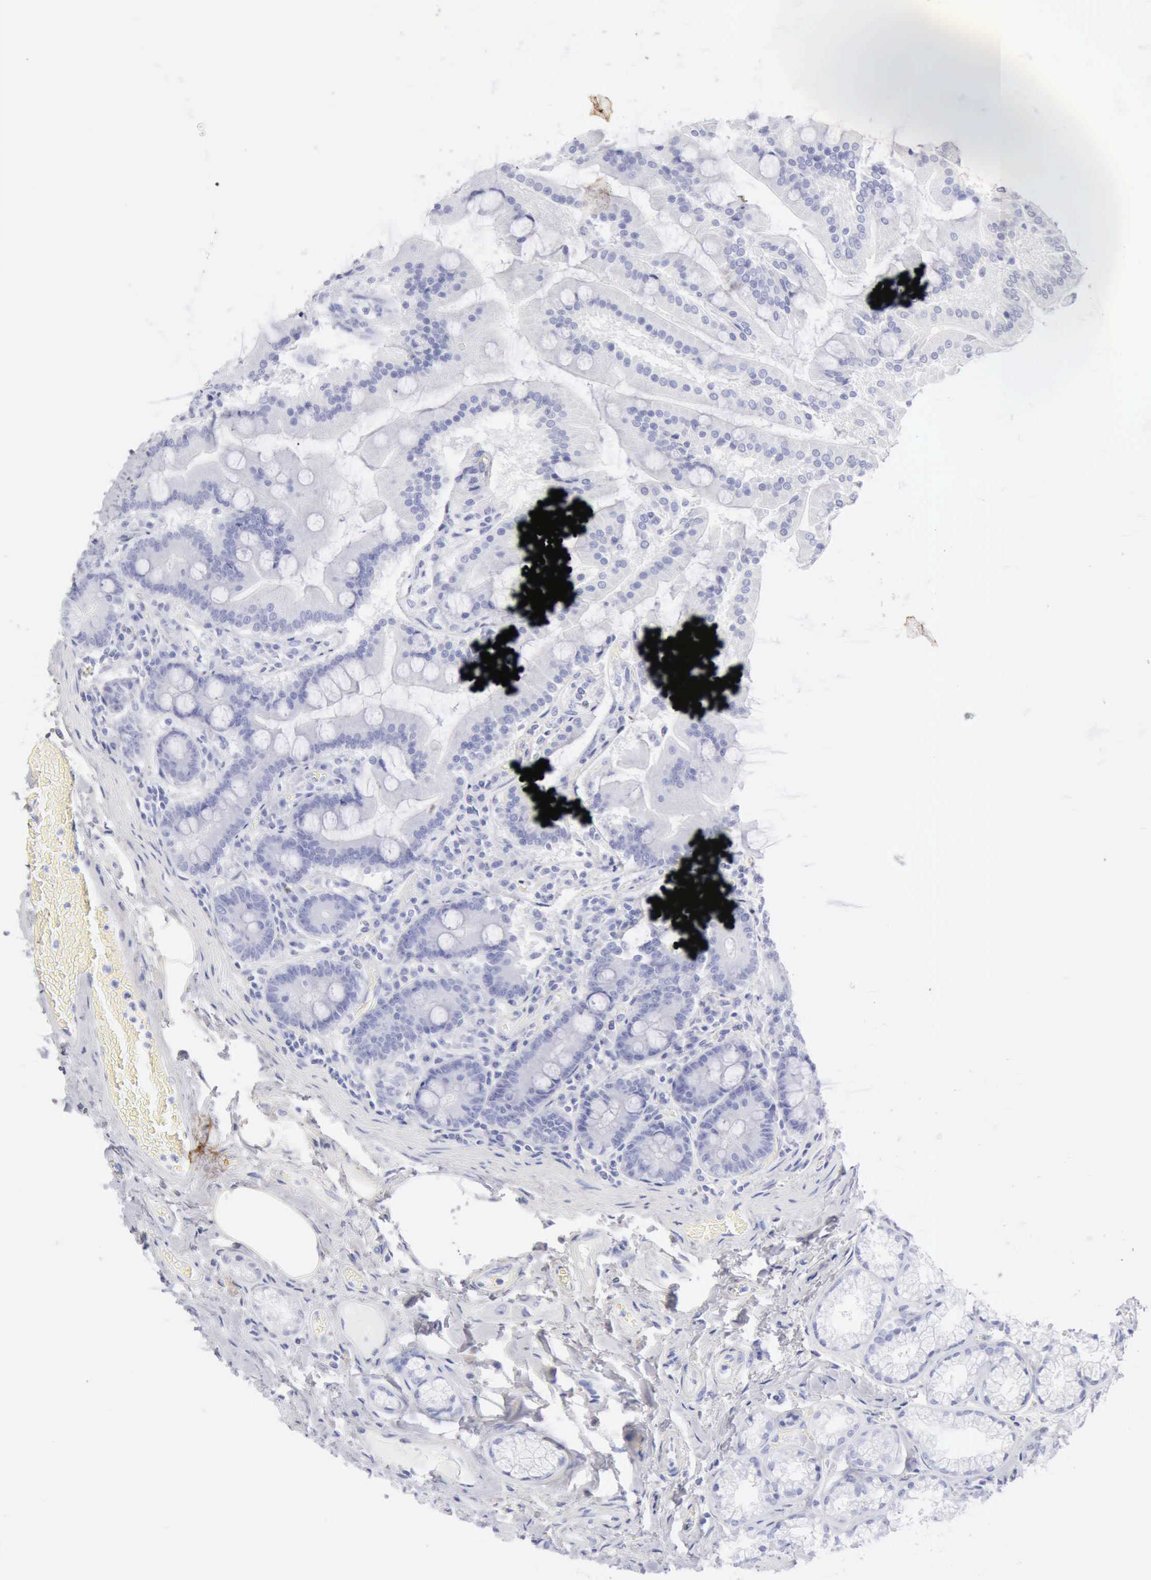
{"staining": {"intensity": "negative", "quantity": "none", "location": "none"}, "tissue": "duodenum", "cell_type": "Glandular cells", "image_type": "normal", "snomed": [{"axis": "morphology", "description": "Normal tissue, NOS"}, {"axis": "topography", "description": "Duodenum"}], "caption": "Immunohistochemistry (IHC) histopathology image of unremarkable duodenum: duodenum stained with DAB (3,3'-diaminobenzidine) reveals no significant protein staining in glandular cells.", "gene": "KRT10", "patient": {"sex": "female", "age": 64}}